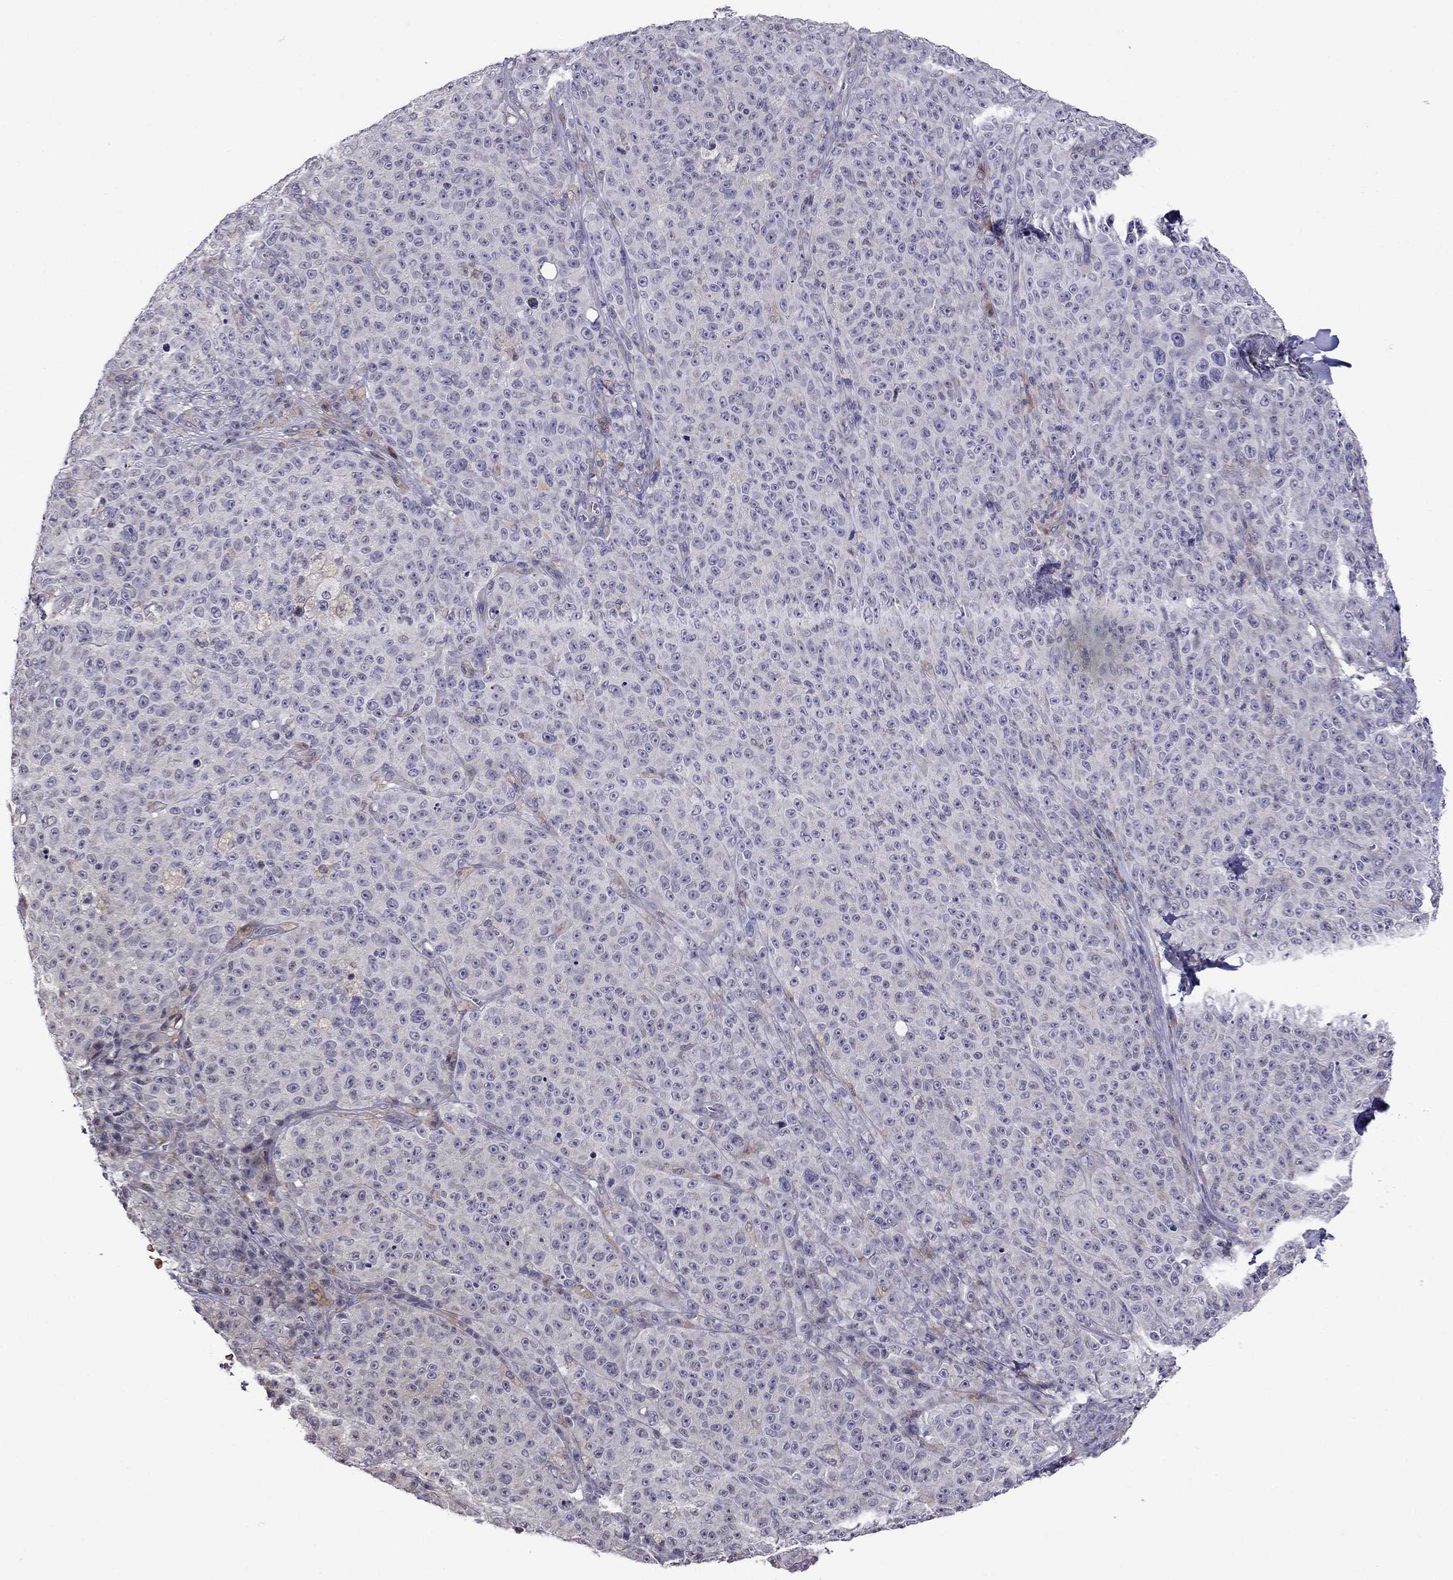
{"staining": {"intensity": "negative", "quantity": "none", "location": "none"}, "tissue": "melanoma", "cell_type": "Tumor cells", "image_type": "cancer", "snomed": [{"axis": "morphology", "description": "Malignant melanoma, NOS"}, {"axis": "topography", "description": "Skin"}], "caption": "DAB immunohistochemical staining of malignant melanoma displays no significant expression in tumor cells. (Stains: DAB immunohistochemistry (IHC) with hematoxylin counter stain, Microscopy: brightfield microscopy at high magnification).", "gene": "ADAM28", "patient": {"sex": "female", "age": 82}}